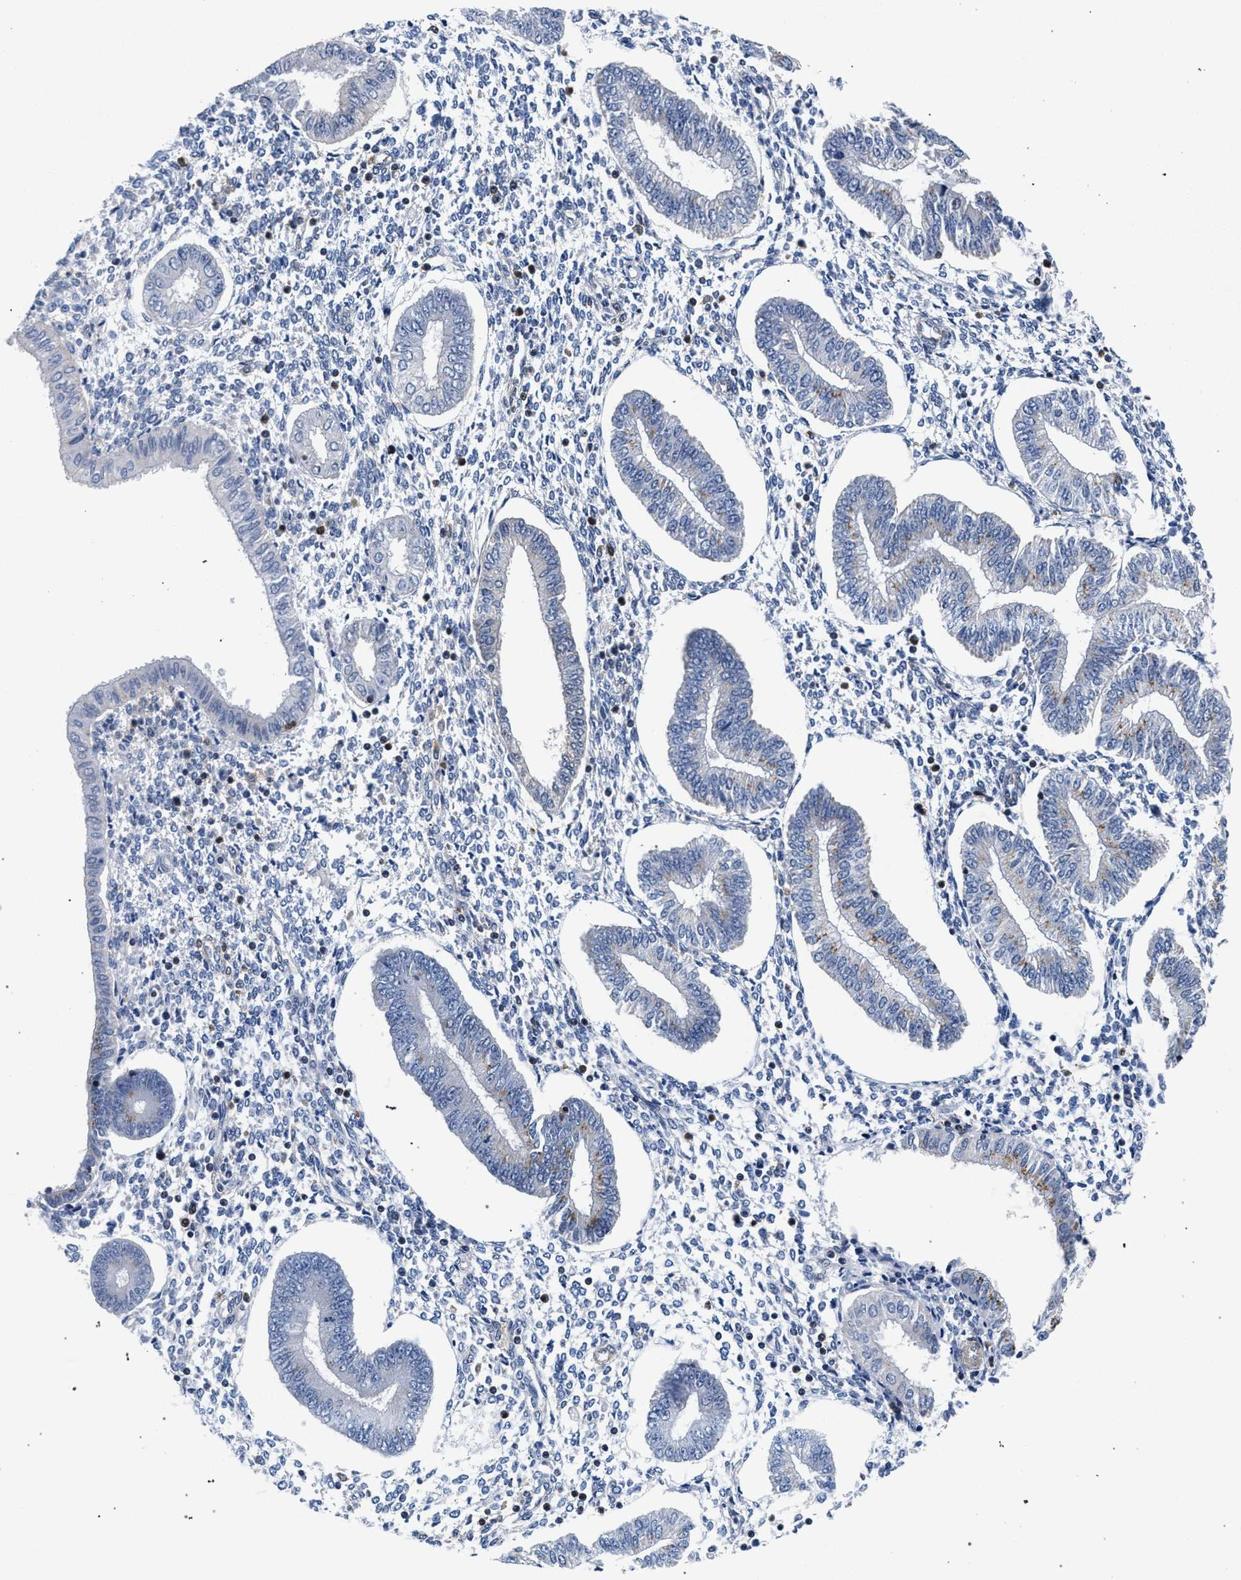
{"staining": {"intensity": "negative", "quantity": "none", "location": "none"}, "tissue": "endometrium", "cell_type": "Cells in endometrial stroma", "image_type": "normal", "snomed": [{"axis": "morphology", "description": "Normal tissue, NOS"}, {"axis": "topography", "description": "Endometrium"}], "caption": "An immunohistochemistry photomicrograph of unremarkable endometrium is shown. There is no staining in cells in endometrial stroma of endometrium.", "gene": "LASP1", "patient": {"sex": "female", "age": 50}}